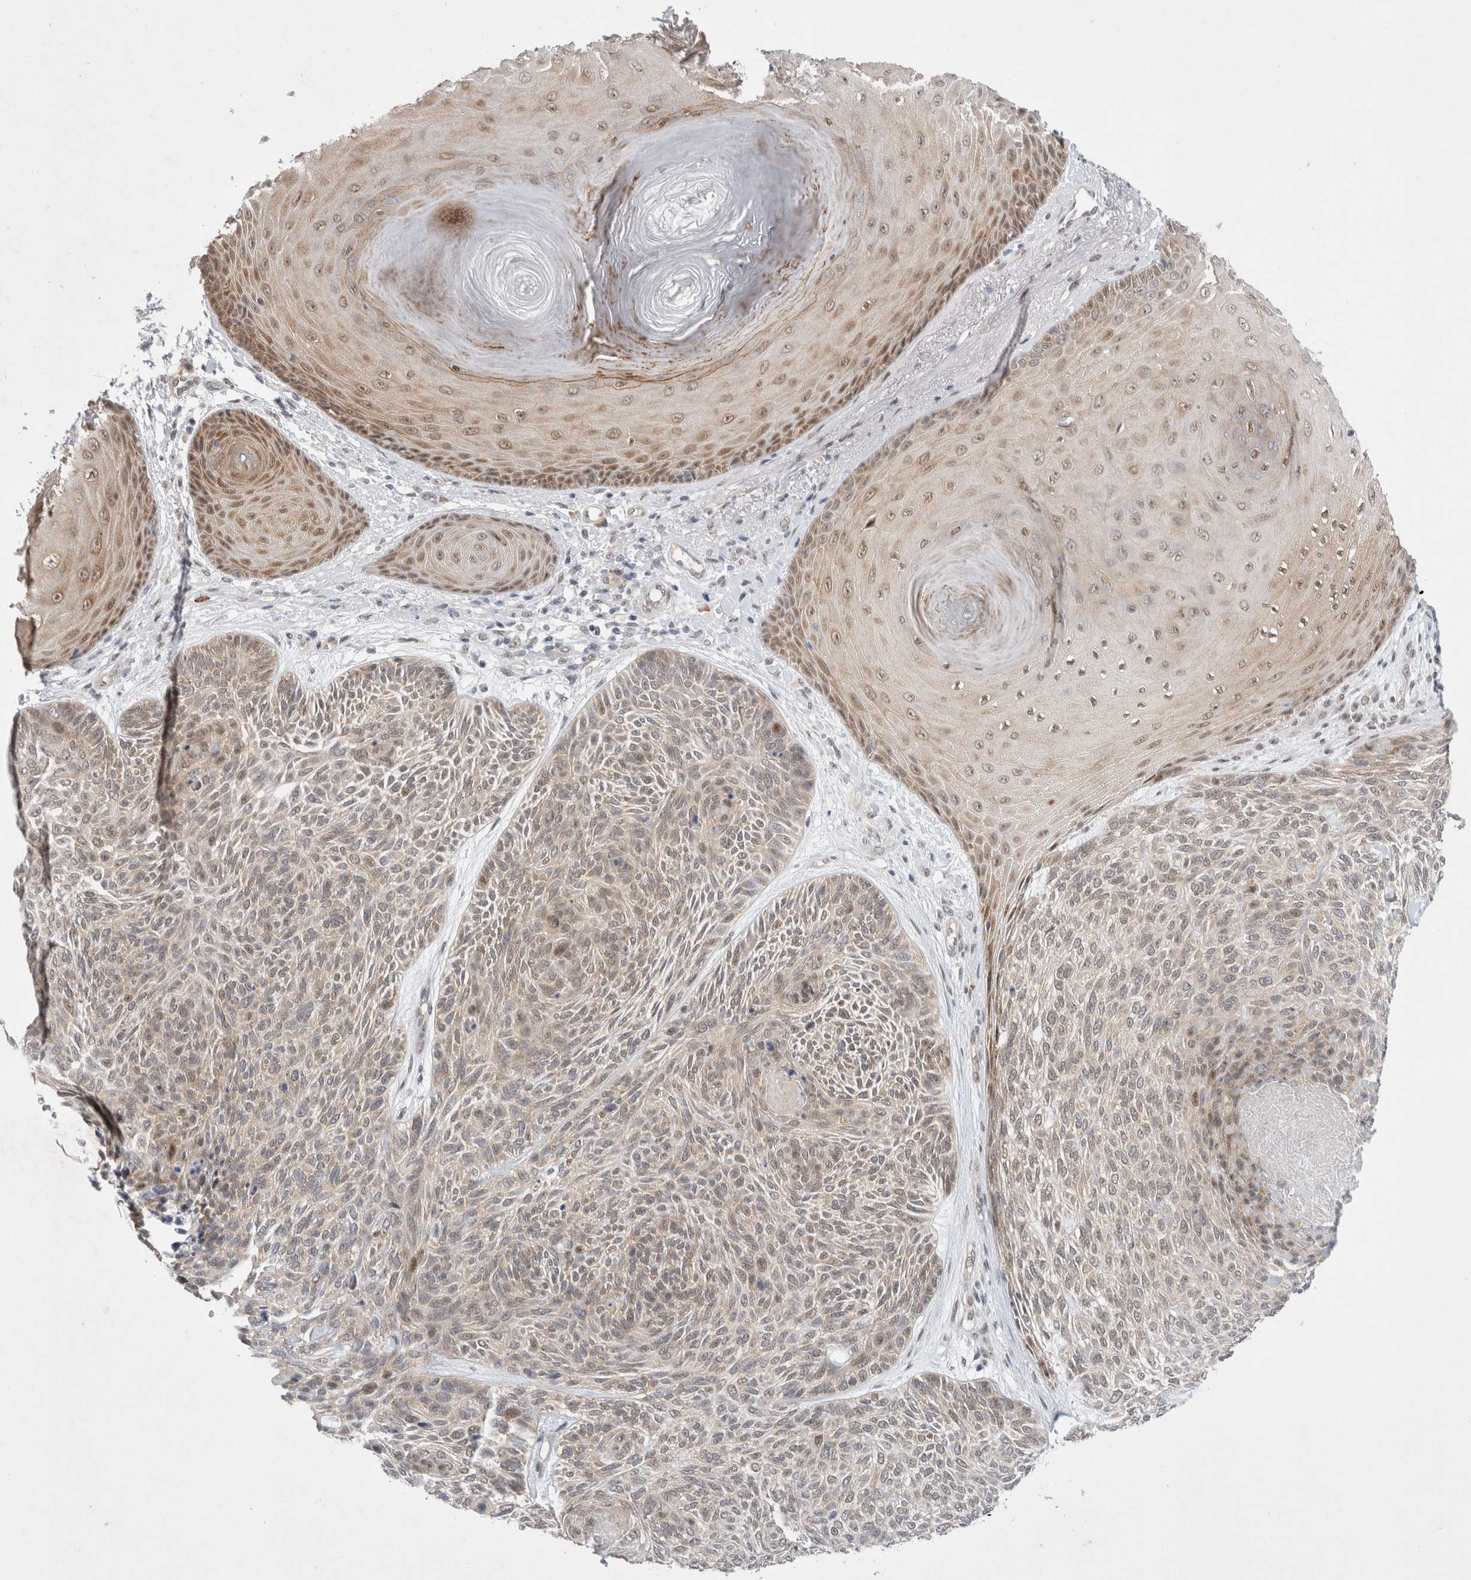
{"staining": {"intensity": "weak", "quantity": "<25%", "location": "nuclear"}, "tissue": "skin cancer", "cell_type": "Tumor cells", "image_type": "cancer", "snomed": [{"axis": "morphology", "description": "Basal cell carcinoma"}, {"axis": "topography", "description": "Skin"}], "caption": "This histopathology image is of skin cancer stained with immunohistochemistry to label a protein in brown with the nuclei are counter-stained blue. There is no staining in tumor cells.", "gene": "WIPF2", "patient": {"sex": "male", "age": 55}}